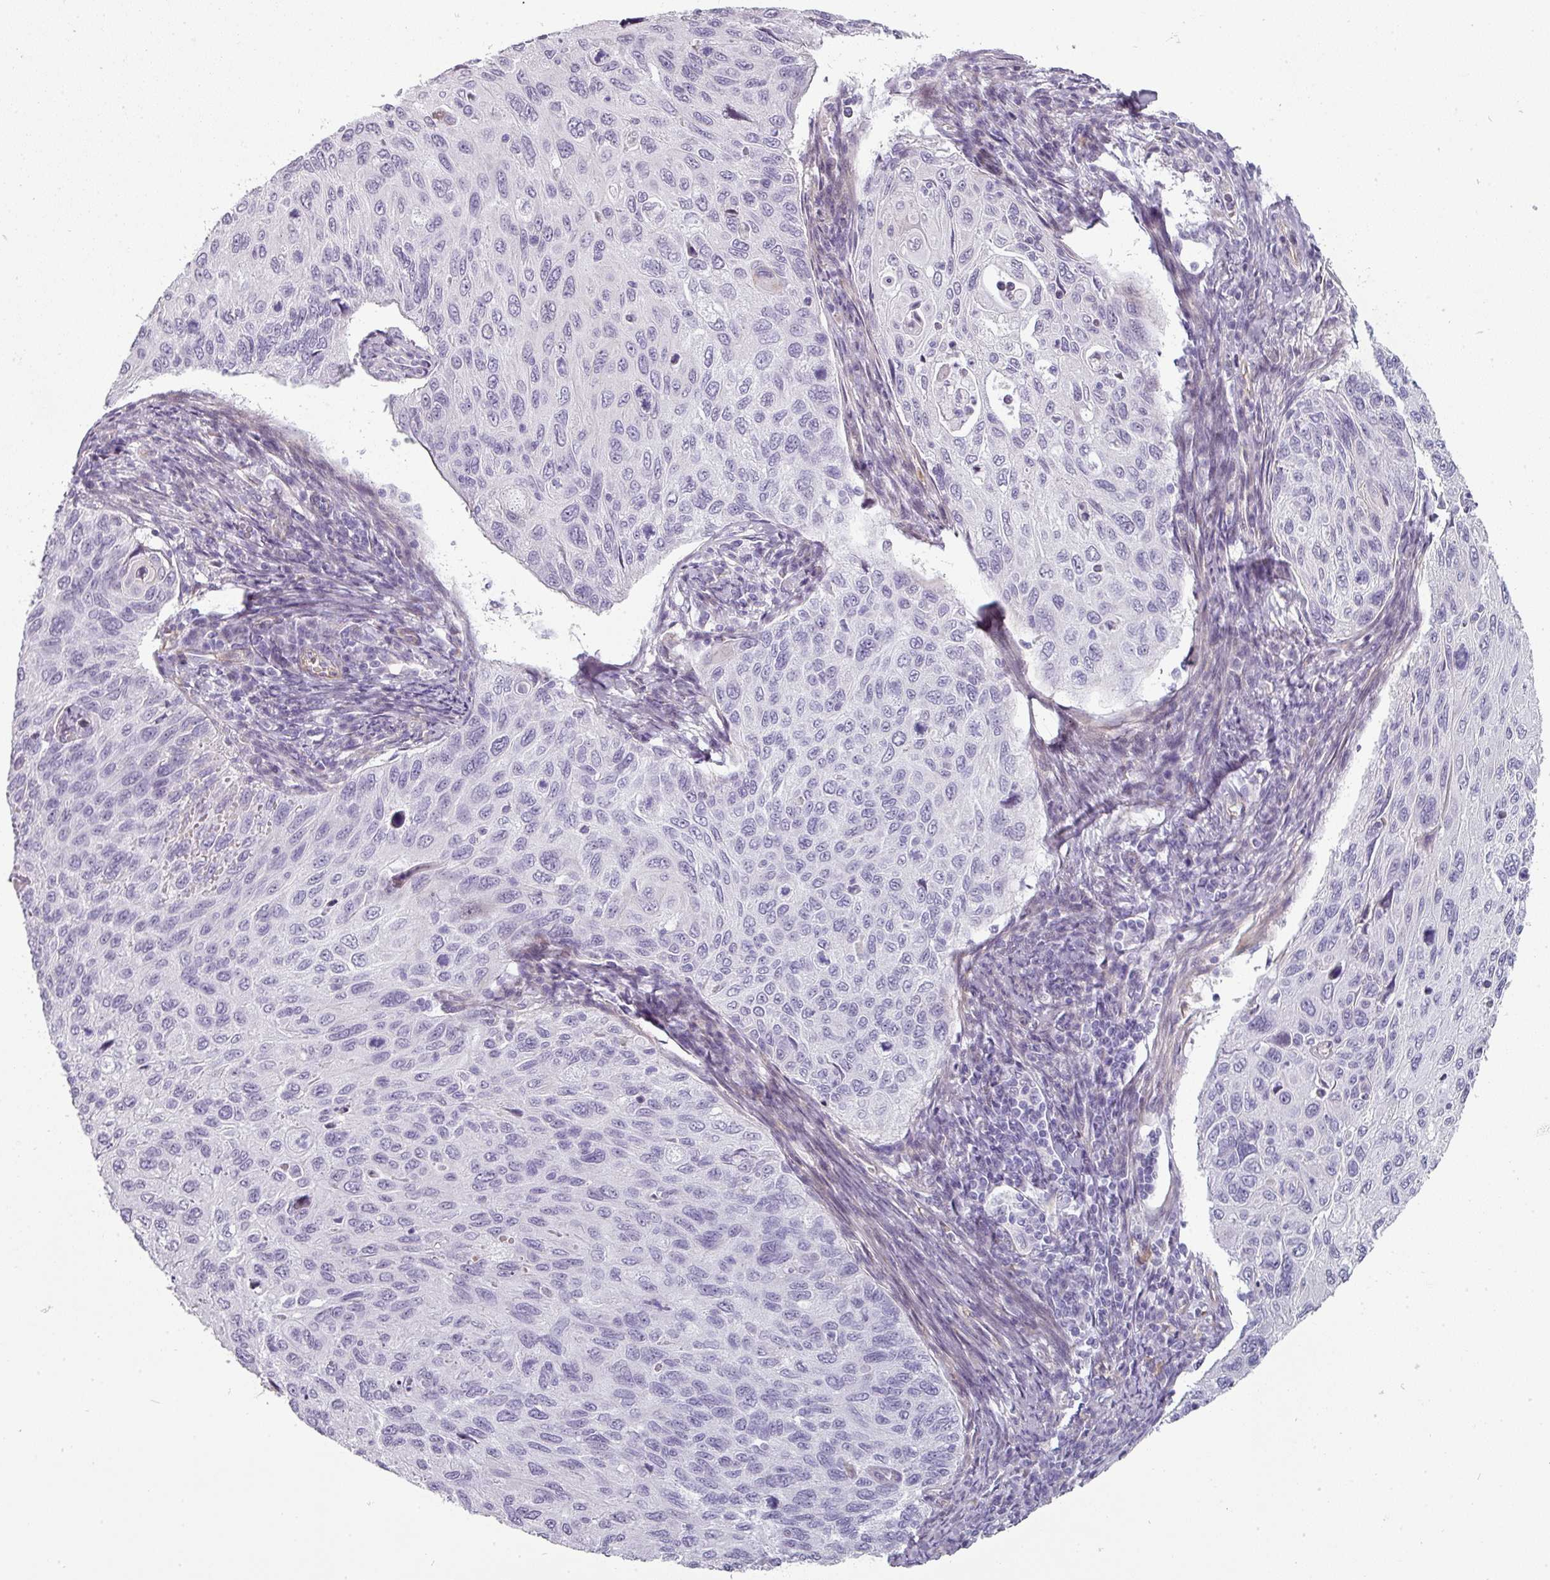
{"staining": {"intensity": "negative", "quantity": "none", "location": "none"}, "tissue": "cervical cancer", "cell_type": "Tumor cells", "image_type": "cancer", "snomed": [{"axis": "morphology", "description": "Squamous cell carcinoma, NOS"}, {"axis": "topography", "description": "Cervix"}], "caption": "High magnification brightfield microscopy of squamous cell carcinoma (cervical) stained with DAB (3,3'-diaminobenzidine) (brown) and counterstained with hematoxylin (blue): tumor cells show no significant positivity. Brightfield microscopy of immunohistochemistry stained with DAB (brown) and hematoxylin (blue), captured at high magnification.", "gene": "CHRDL1", "patient": {"sex": "female", "age": 70}}